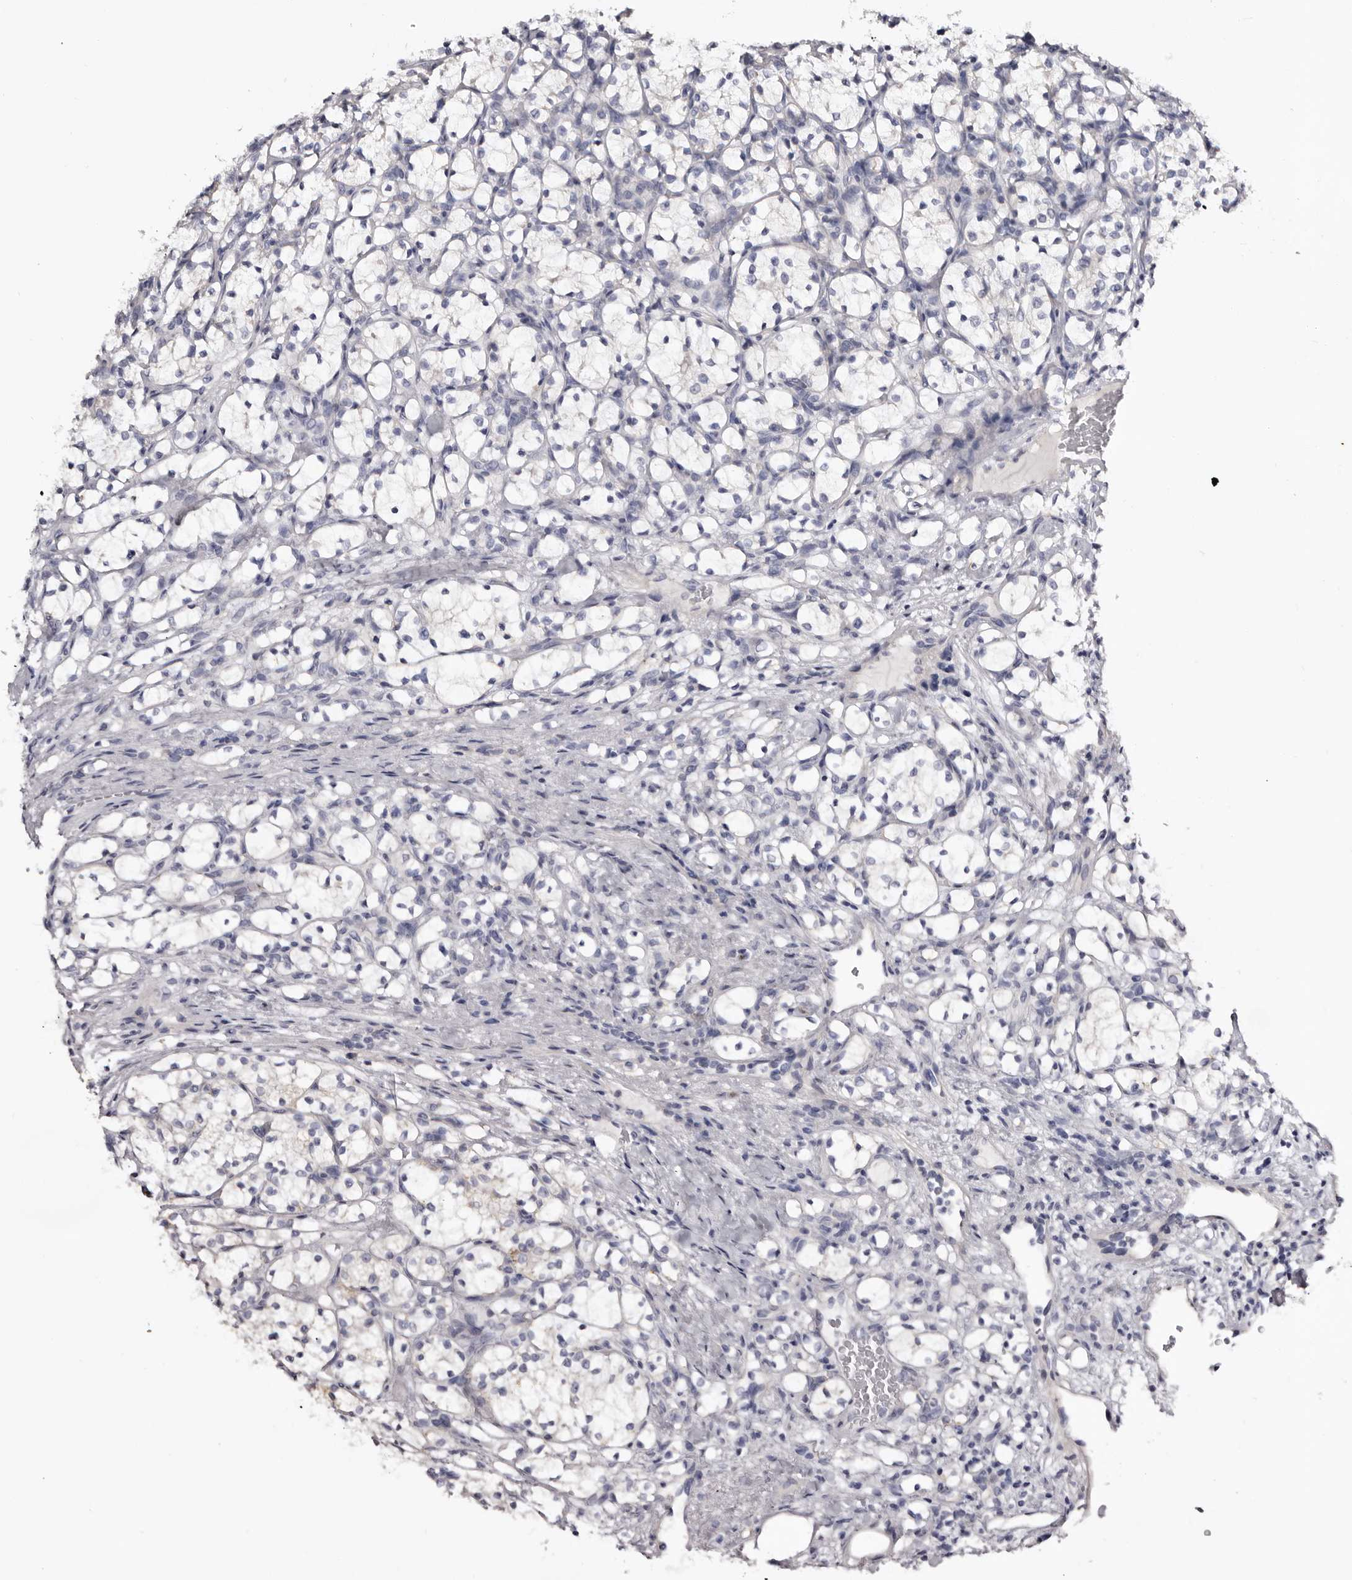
{"staining": {"intensity": "negative", "quantity": "none", "location": "none"}, "tissue": "renal cancer", "cell_type": "Tumor cells", "image_type": "cancer", "snomed": [{"axis": "morphology", "description": "Adenocarcinoma, NOS"}, {"axis": "topography", "description": "Kidney"}], "caption": "The micrograph displays no significant expression in tumor cells of adenocarcinoma (renal).", "gene": "CASQ1", "patient": {"sex": "female", "age": 69}}